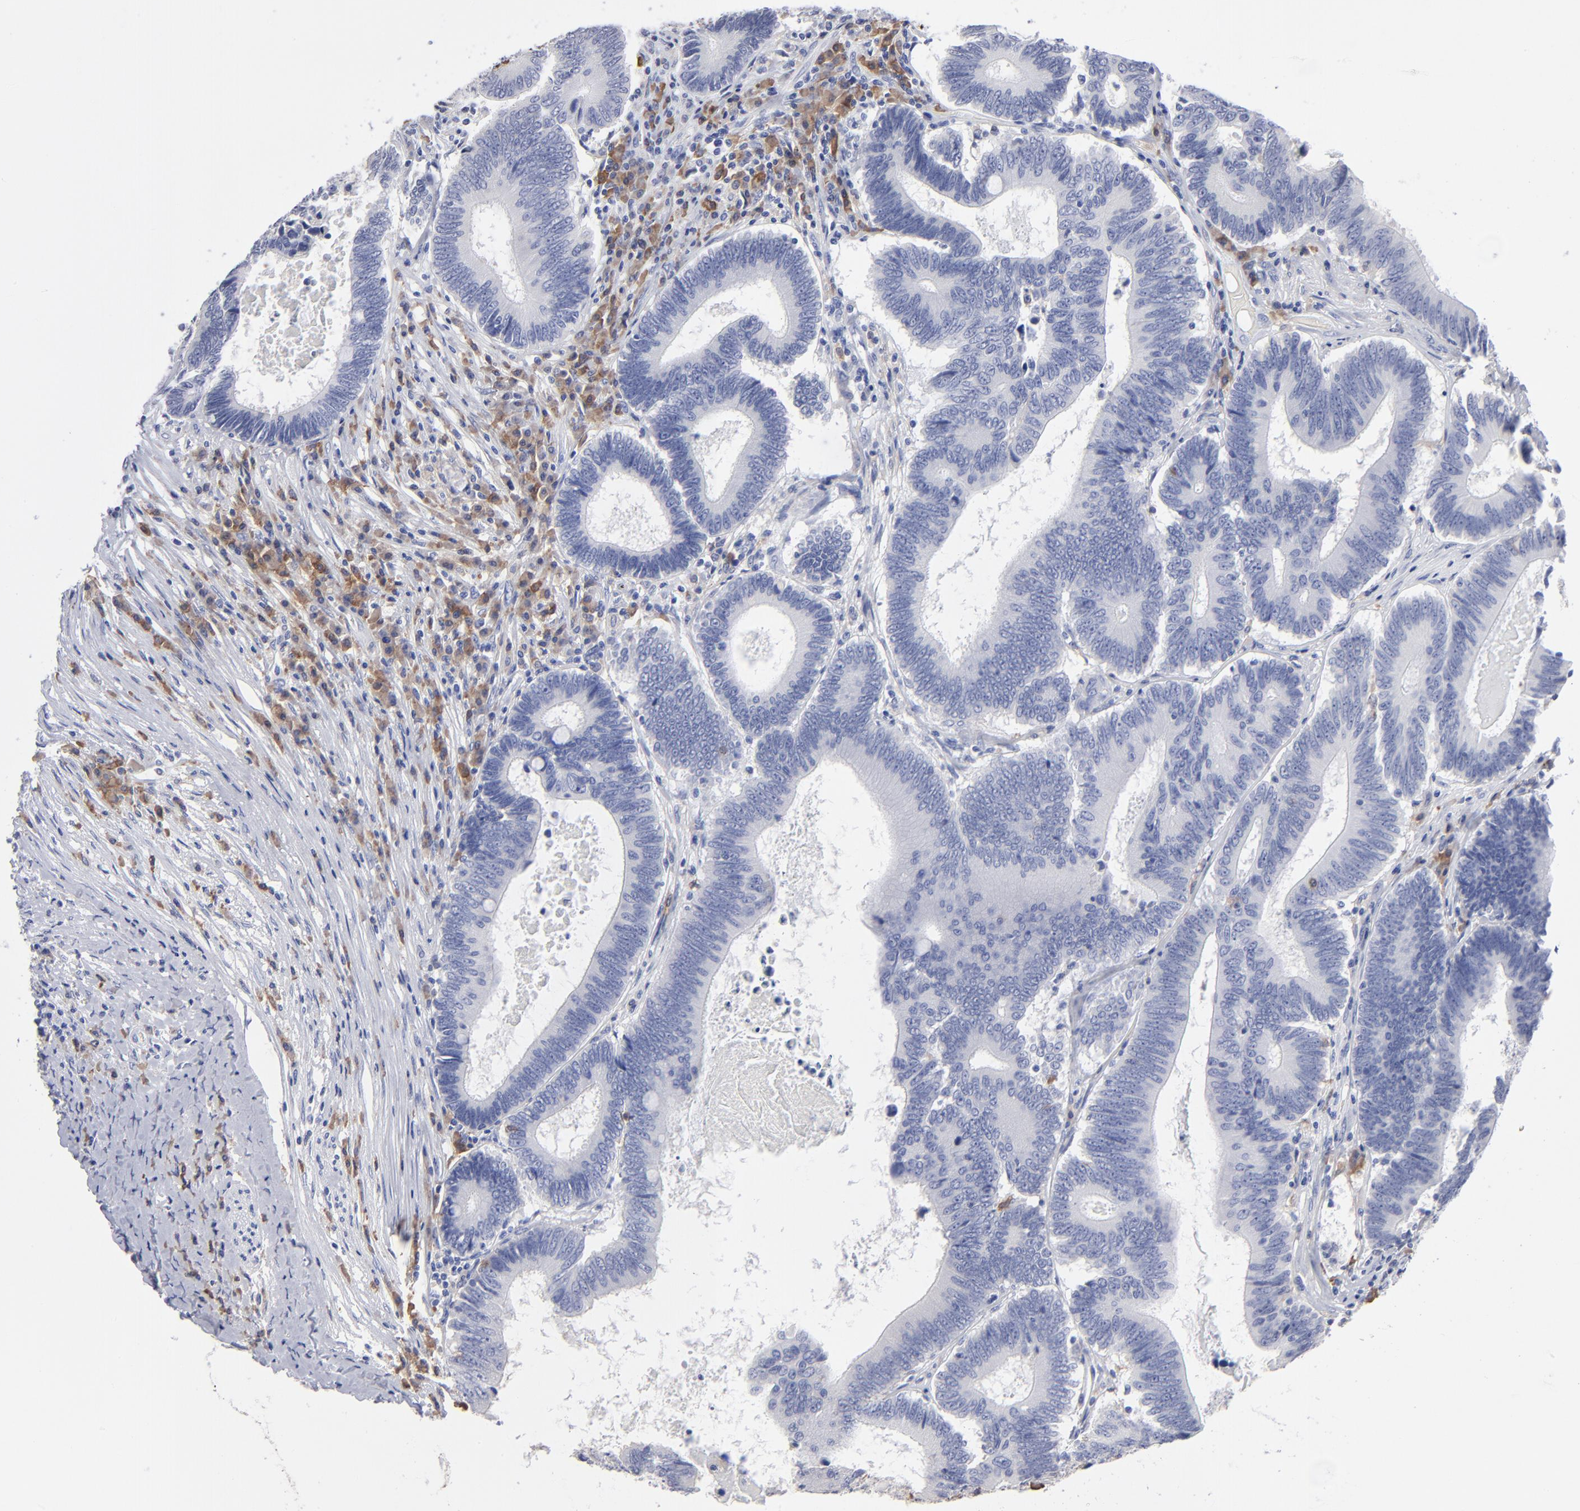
{"staining": {"intensity": "negative", "quantity": "none", "location": "none"}, "tissue": "colorectal cancer", "cell_type": "Tumor cells", "image_type": "cancer", "snomed": [{"axis": "morphology", "description": "Adenocarcinoma, NOS"}, {"axis": "topography", "description": "Colon"}], "caption": "Tumor cells show no significant protein positivity in colorectal cancer (adenocarcinoma).", "gene": "LAT2", "patient": {"sex": "female", "age": 78}}